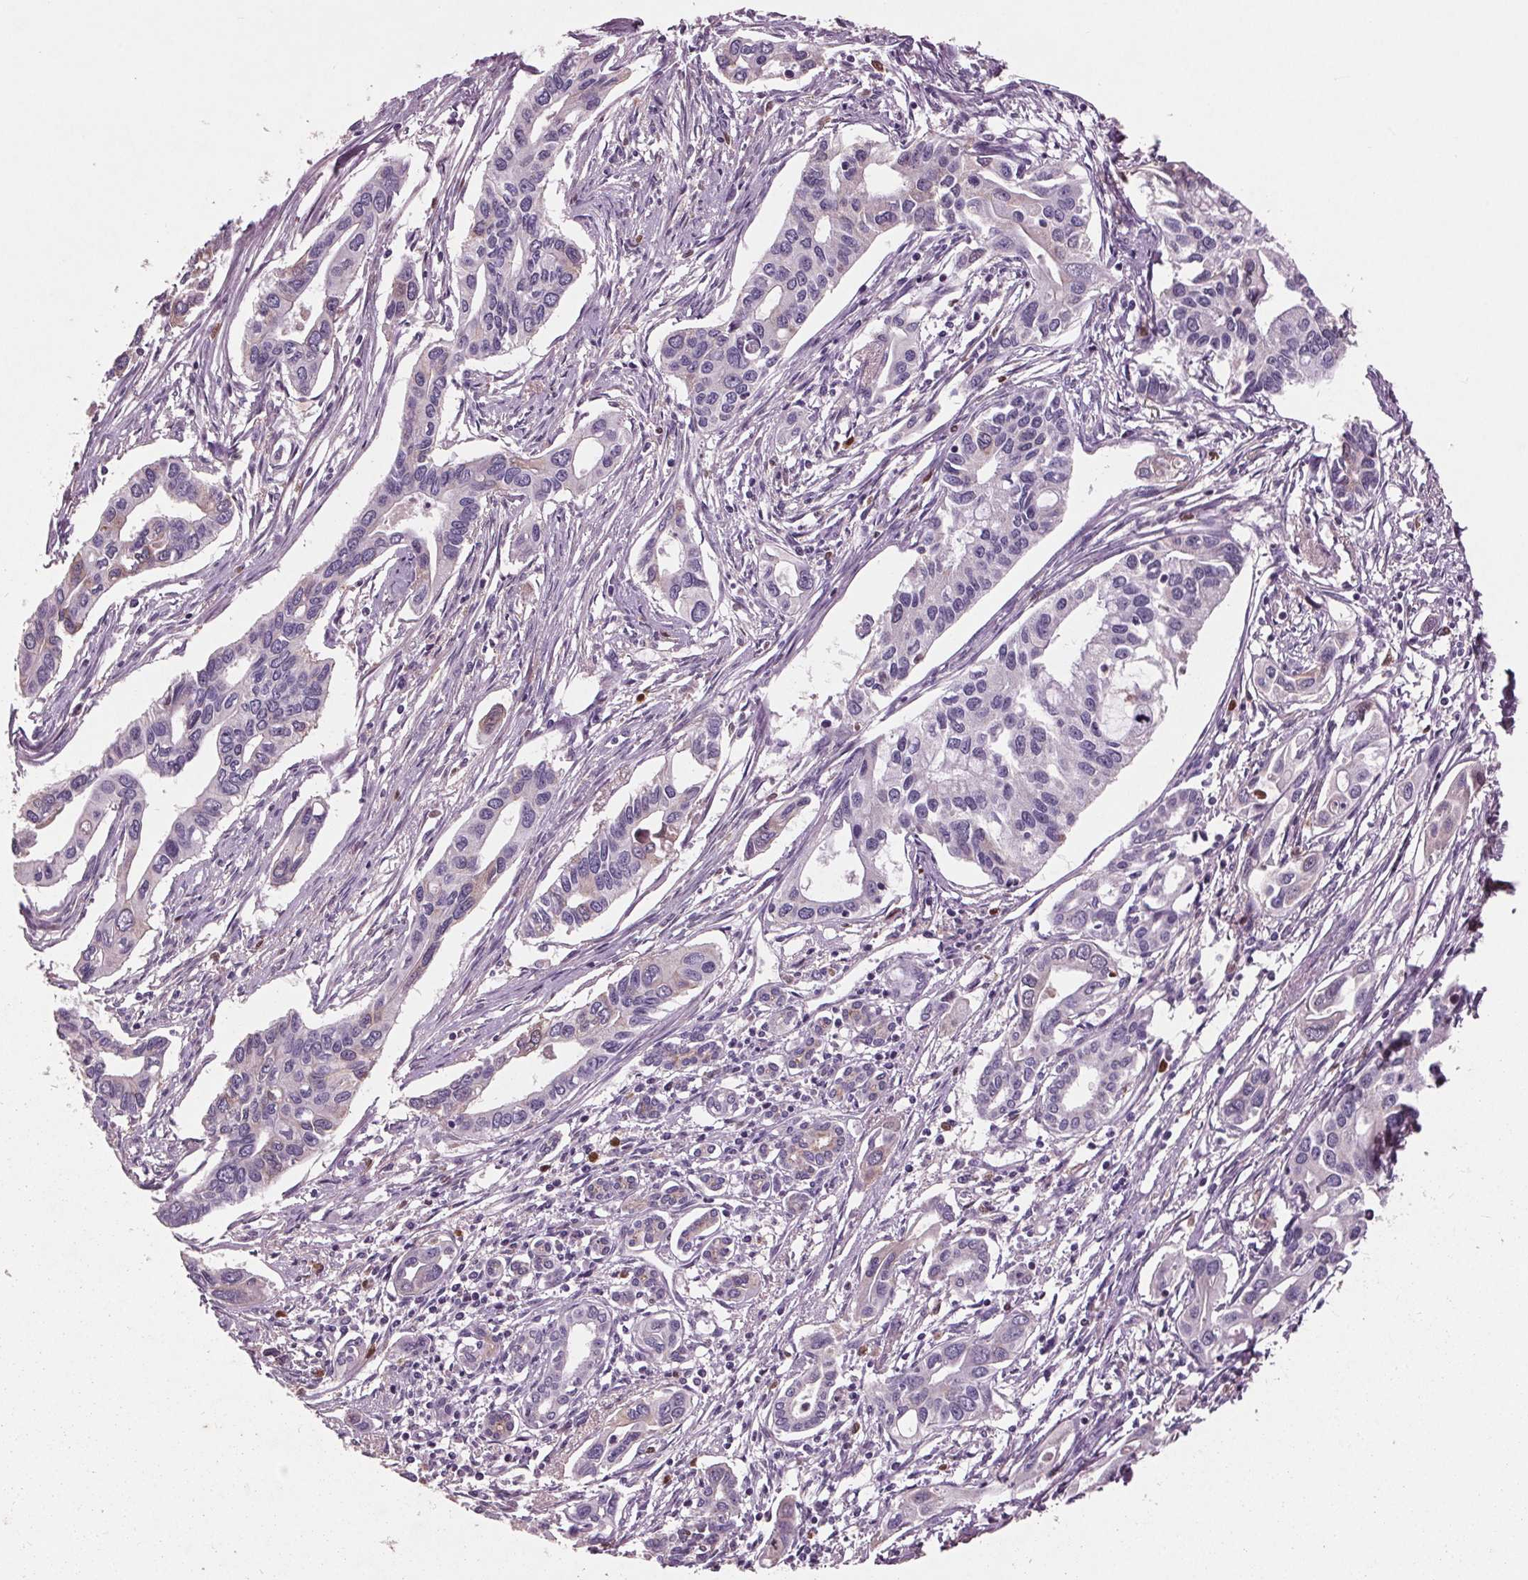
{"staining": {"intensity": "weak", "quantity": "<25%", "location": "cytoplasmic/membranous"}, "tissue": "pancreatic cancer", "cell_type": "Tumor cells", "image_type": "cancer", "snomed": [{"axis": "morphology", "description": "Adenocarcinoma, NOS"}, {"axis": "topography", "description": "Pancreas"}], "caption": "Adenocarcinoma (pancreatic) was stained to show a protein in brown. There is no significant positivity in tumor cells.", "gene": "C6", "patient": {"sex": "male", "age": 60}}